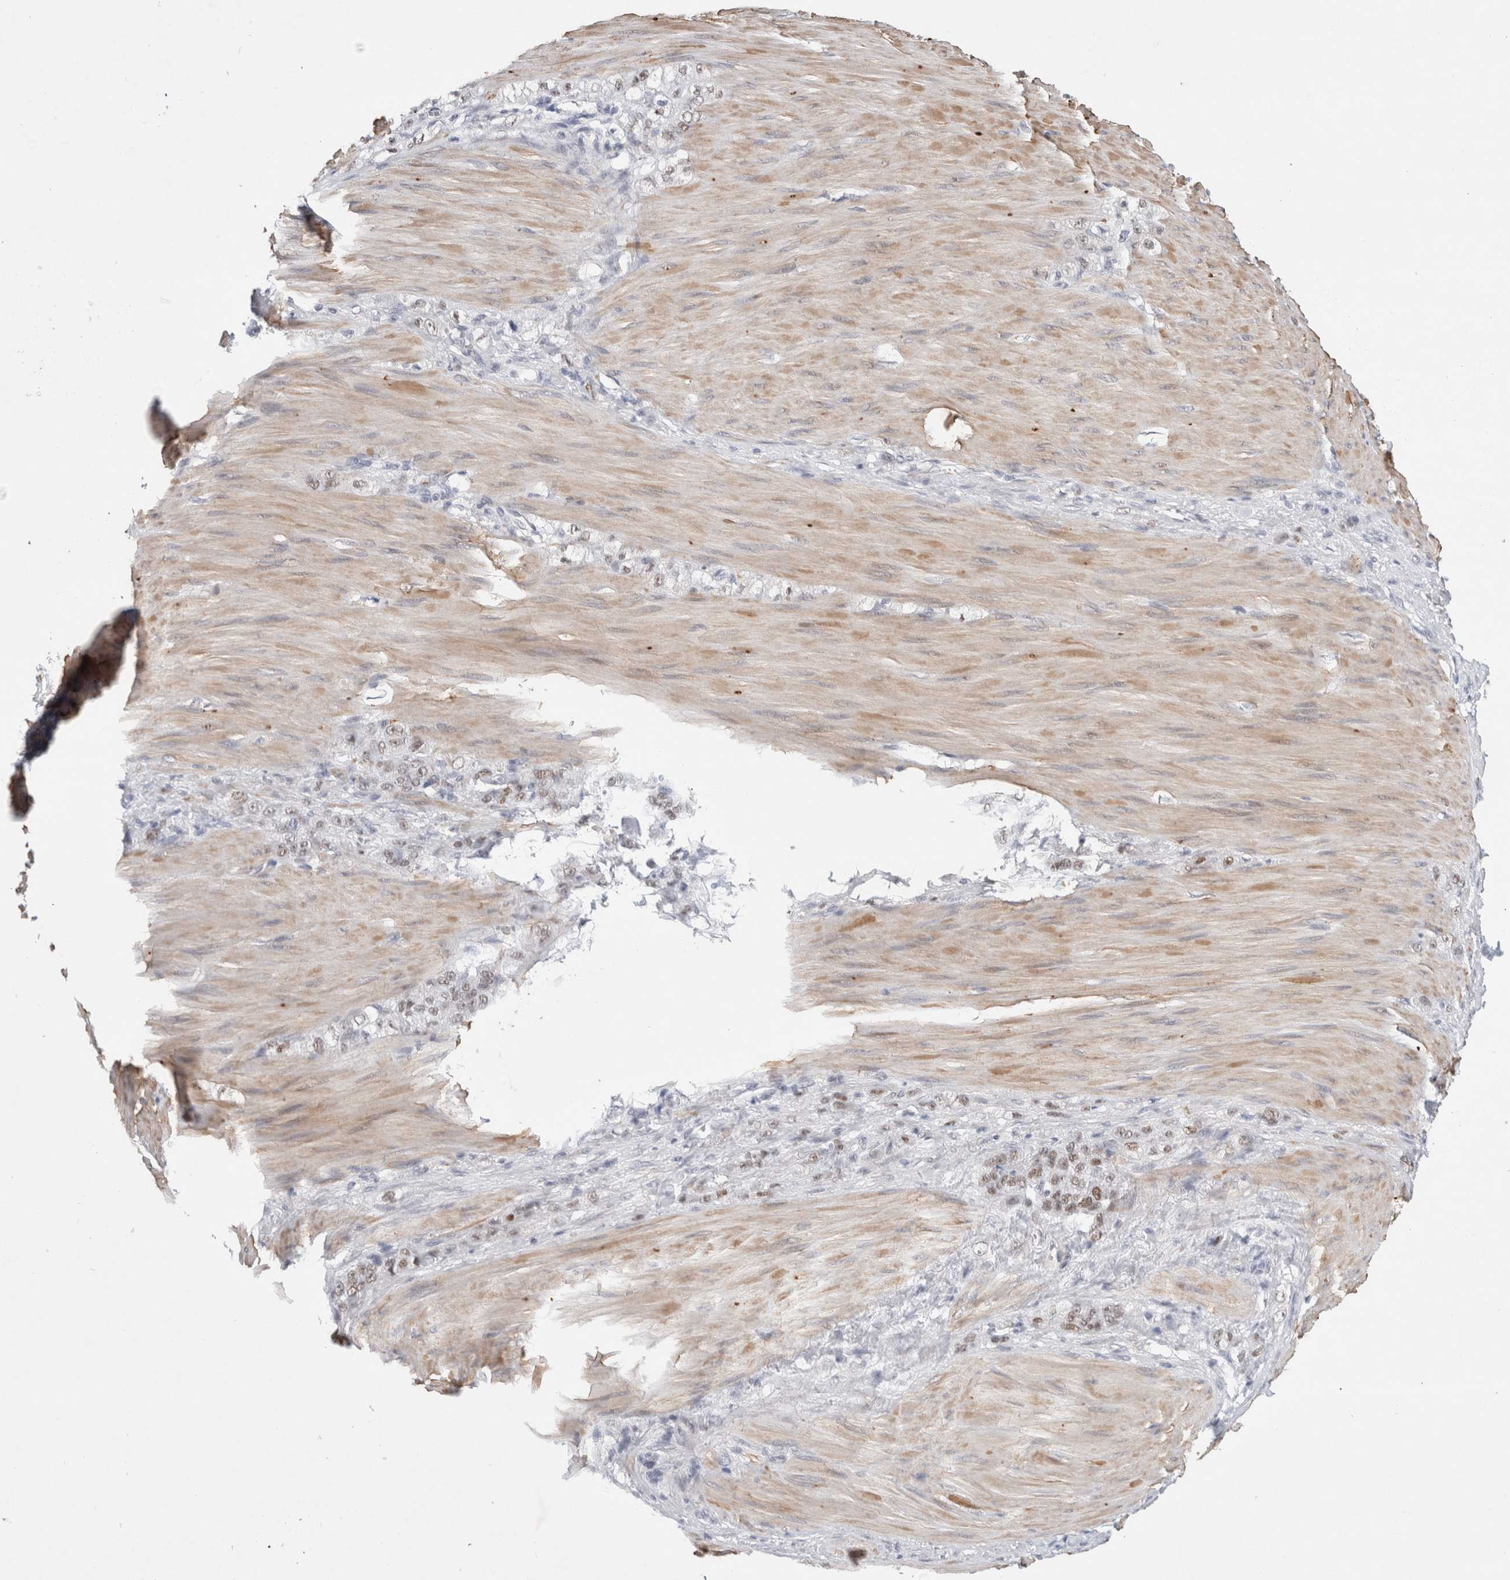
{"staining": {"intensity": "moderate", "quantity": "25%-75%", "location": "nuclear"}, "tissue": "stomach cancer", "cell_type": "Tumor cells", "image_type": "cancer", "snomed": [{"axis": "morphology", "description": "Normal tissue, NOS"}, {"axis": "morphology", "description": "Adenocarcinoma, NOS"}, {"axis": "topography", "description": "Stomach"}], "caption": "Stomach cancer stained with DAB (3,3'-diaminobenzidine) immunohistochemistry (IHC) demonstrates medium levels of moderate nuclear staining in about 25%-75% of tumor cells. Ihc stains the protein of interest in brown and the nuclei are stained blue.", "gene": "KNL1", "patient": {"sex": "male", "age": 82}}